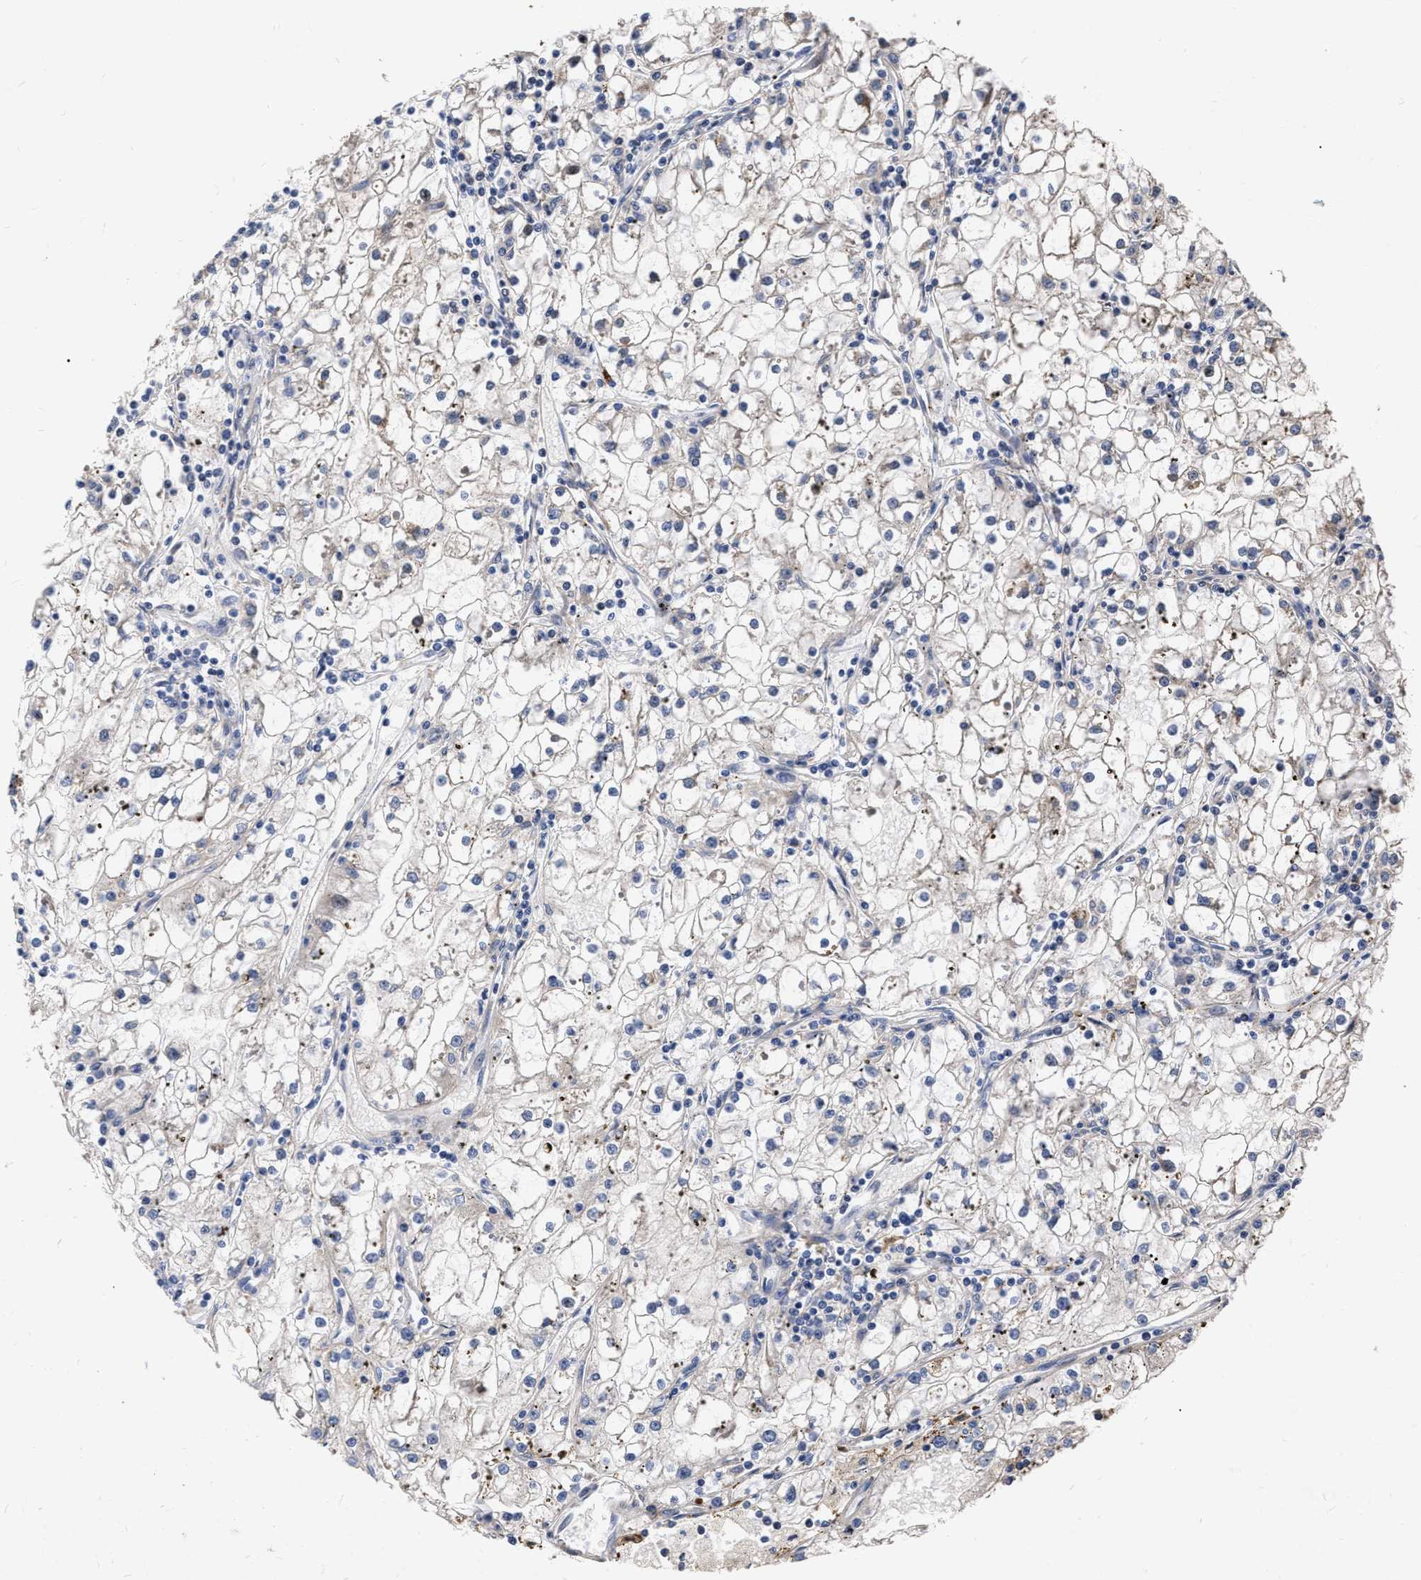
{"staining": {"intensity": "negative", "quantity": "none", "location": "none"}, "tissue": "renal cancer", "cell_type": "Tumor cells", "image_type": "cancer", "snomed": [{"axis": "morphology", "description": "Adenocarcinoma, NOS"}, {"axis": "topography", "description": "Kidney"}], "caption": "Protein analysis of renal adenocarcinoma exhibits no significant expression in tumor cells.", "gene": "MLST8", "patient": {"sex": "male", "age": 56}}